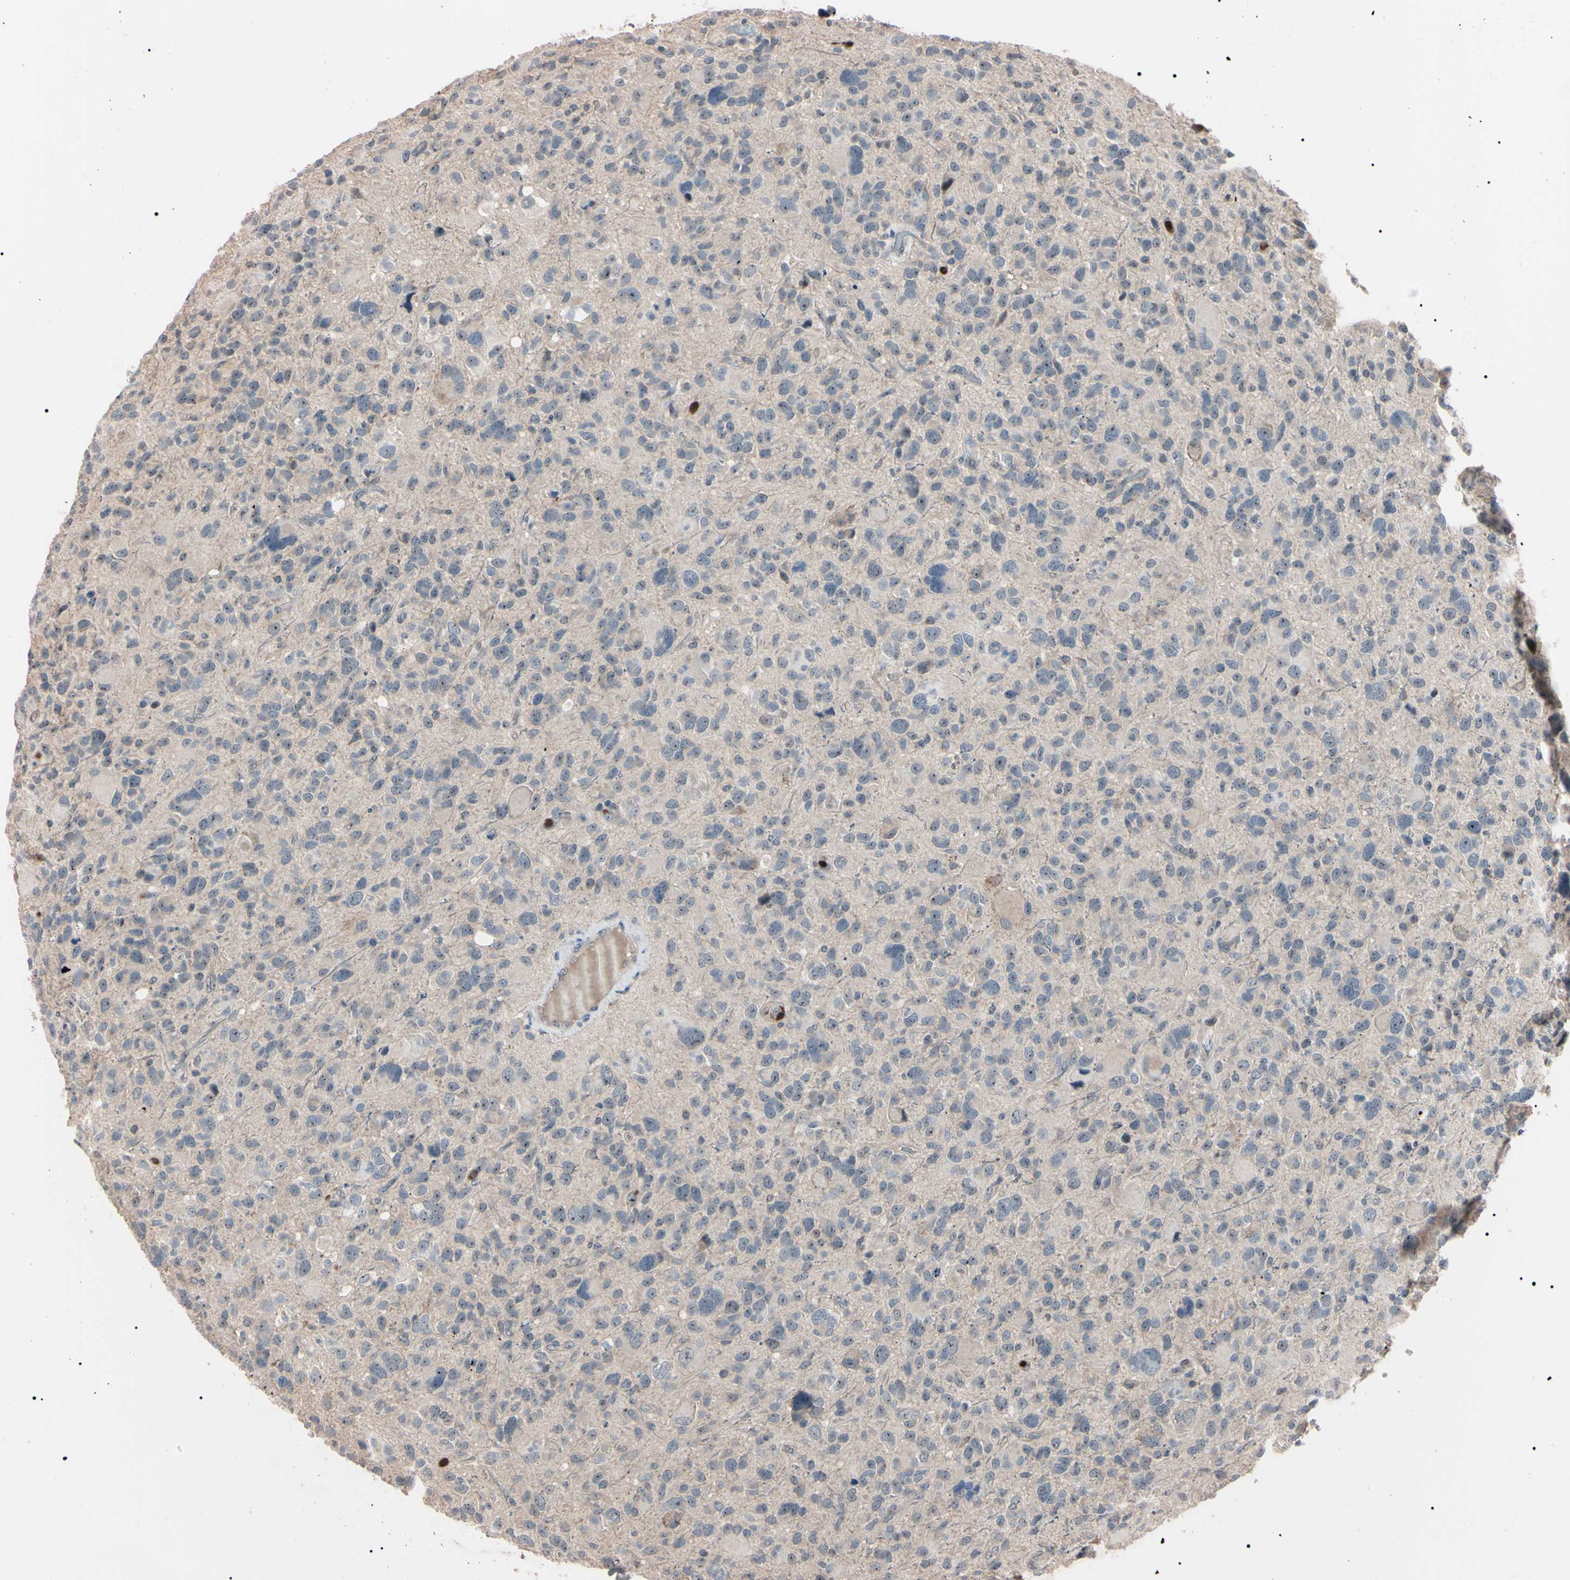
{"staining": {"intensity": "strong", "quantity": "<25%", "location": "none"}, "tissue": "glioma", "cell_type": "Tumor cells", "image_type": "cancer", "snomed": [{"axis": "morphology", "description": "Glioma, malignant, High grade"}, {"axis": "topography", "description": "Brain"}], "caption": "Human glioma stained with a protein marker shows strong staining in tumor cells.", "gene": "TRAF5", "patient": {"sex": "male", "age": 48}}